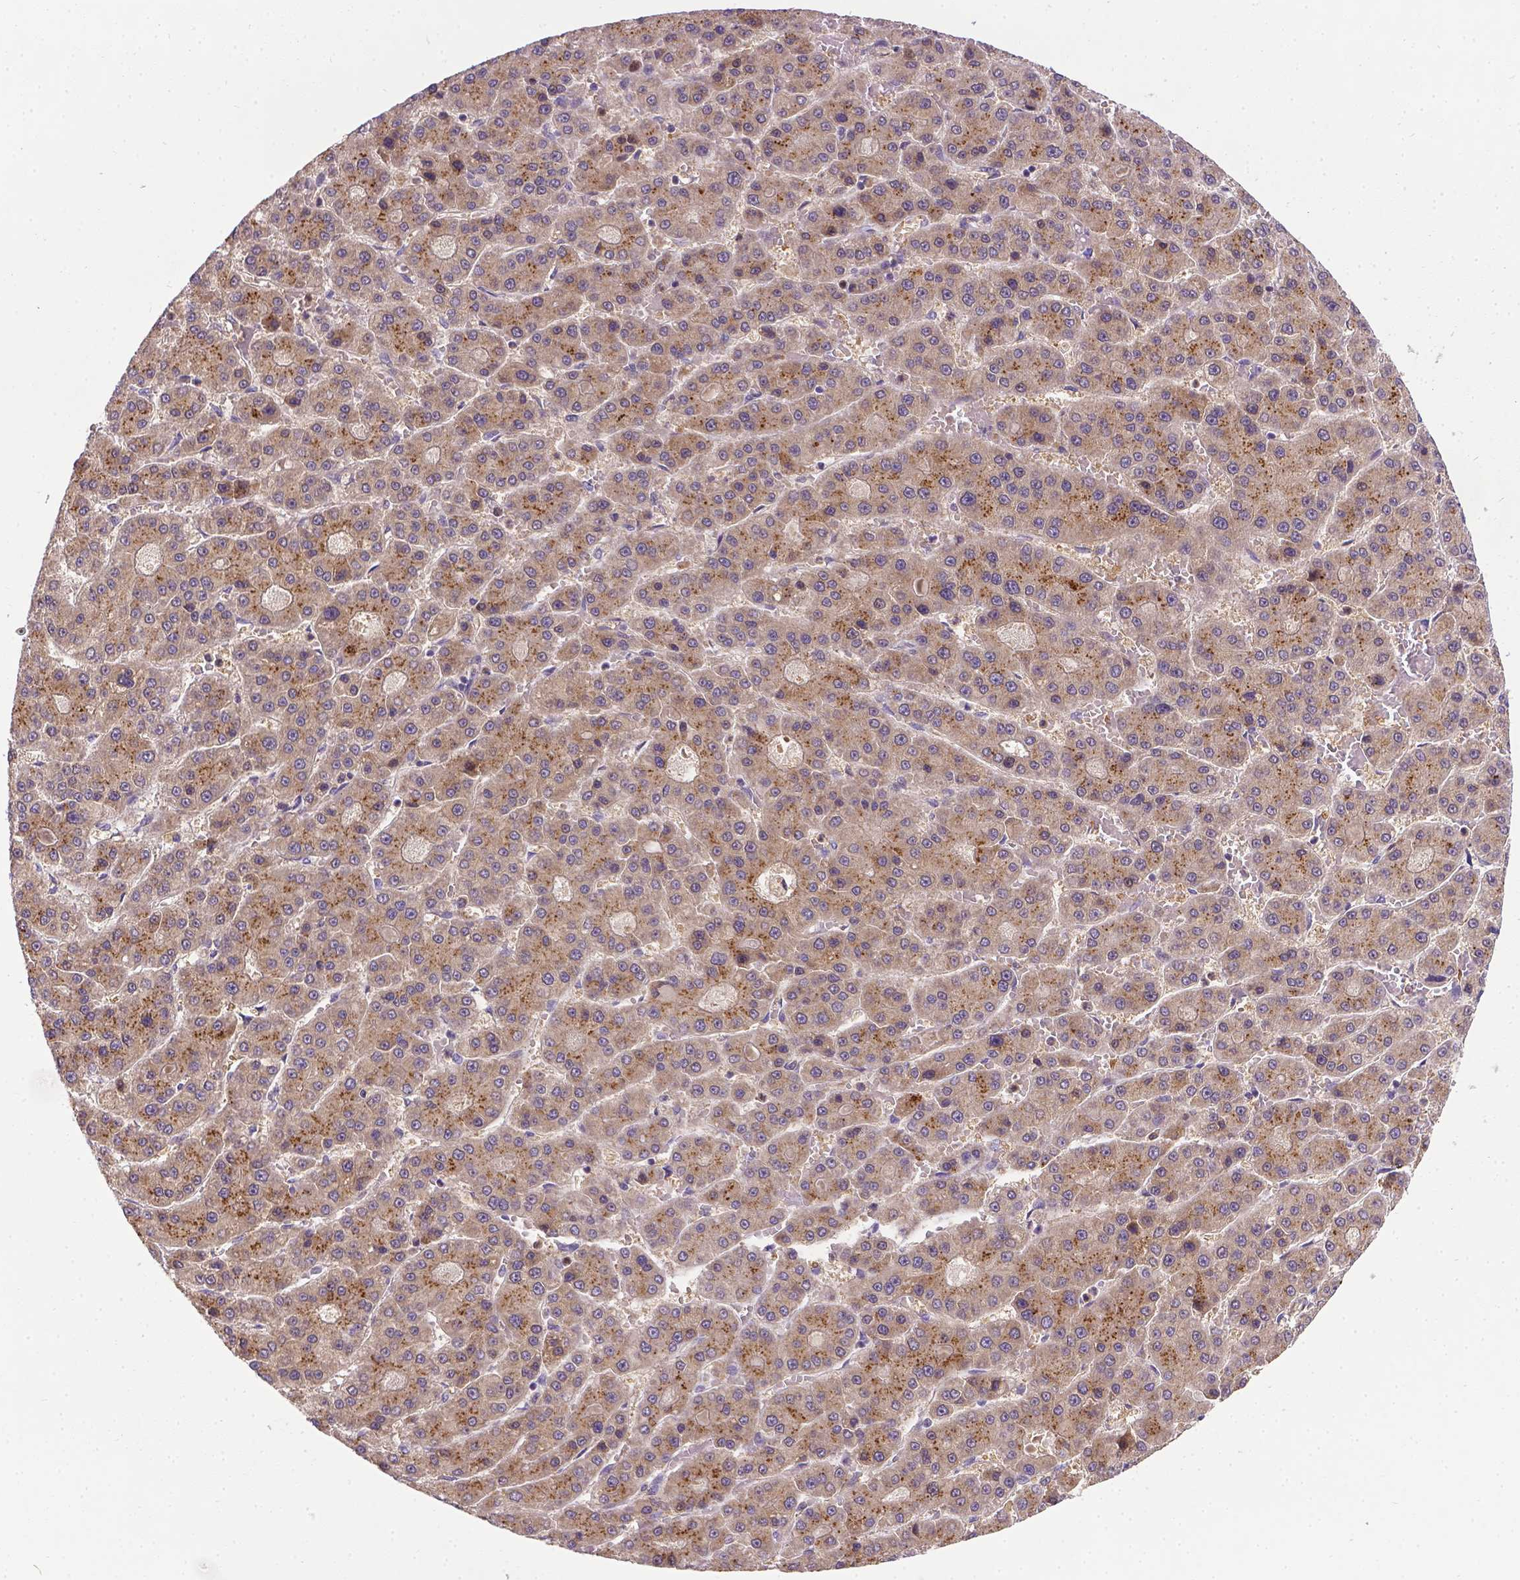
{"staining": {"intensity": "moderate", "quantity": ">75%", "location": "cytoplasmic/membranous"}, "tissue": "liver cancer", "cell_type": "Tumor cells", "image_type": "cancer", "snomed": [{"axis": "morphology", "description": "Carcinoma, Hepatocellular, NOS"}, {"axis": "topography", "description": "Liver"}], "caption": "An immunohistochemistry image of tumor tissue is shown. Protein staining in brown shows moderate cytoplasmic/membranous positivity in liver cancer within tumor cells.", "gene": "TM4SF18", "patient": {"sex": "male", "age": 70}}